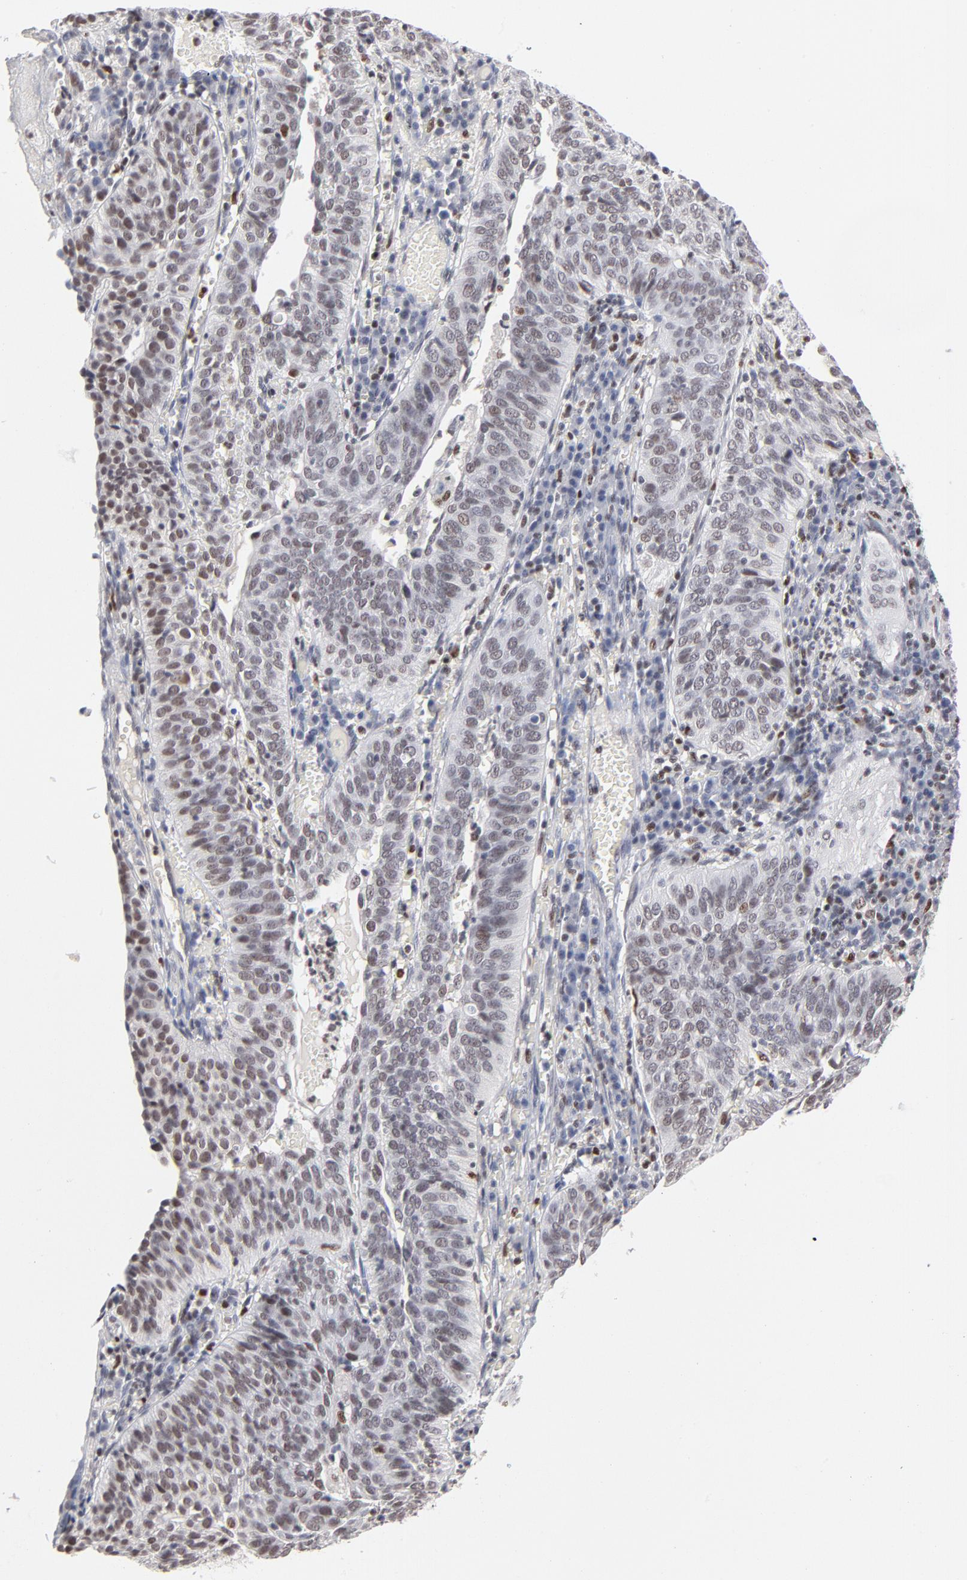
{"staining": {"intensity": "weak", "quantity": "25%-75%", "location": "nuclear"}, "tissue": "cervical cancer", "cell_type": "Tumor cells", "image_type": "cancer", "snomed": [{"axis": "morphology", "description": "Squamous cell carcinoma, NOS"}, {"axis": "topography", "description": "Cervix"}], "caption": "Squamous cell carcinoma (cervical) stained with immunohistochemistry (IHC) displays weak nuclear expression in about 25%-75% of tumor cells. (DAB (3,3'-diaminobenzidine) IHC with brightfield microscopy, high magnification).", "gene": "MAX", "patient": {"sex": "female", "age": 39}}